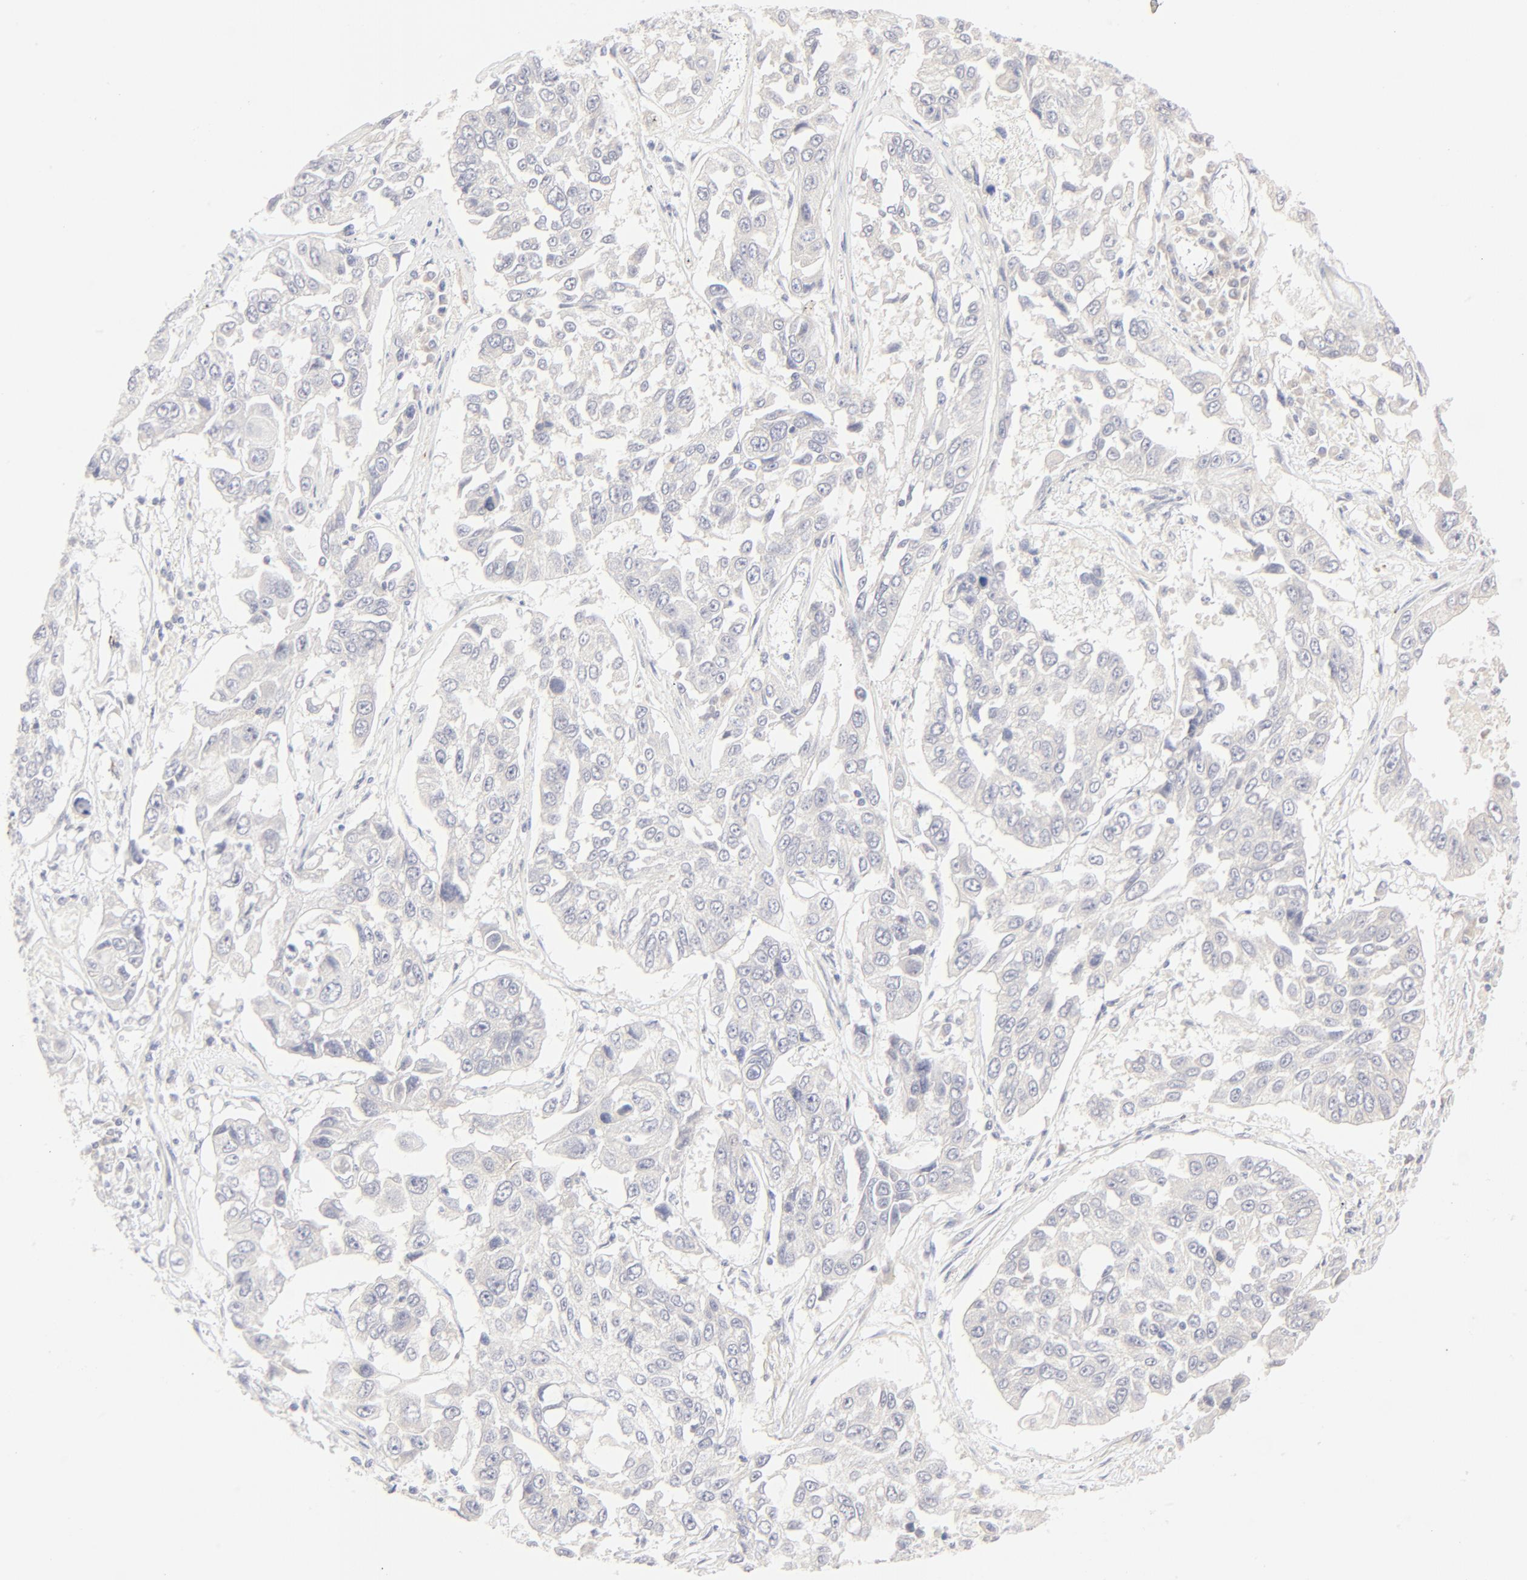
{"staining": {"intensity": "negative", "quantity": "none", "location": "none"}, "tissue": "lung cancer", "cell_type": "Tumor cells", "image_type": "cancer", "snomed": [{"axis": "morphology", "description": "Squamous cell carcinoma, NOS"}, {"axis": "topography", "description": "Lung"}], "caption": "IHC micrograph of human squamous cell carcinoma (lung) stained for a protein (brown), which displays no expression in tumor cells. (Immunohistochemistry (ihc), brightfield microscopy, high magnification).", "gene": "NKX2-2", "patient": {"sex": "male", "age": 71}}